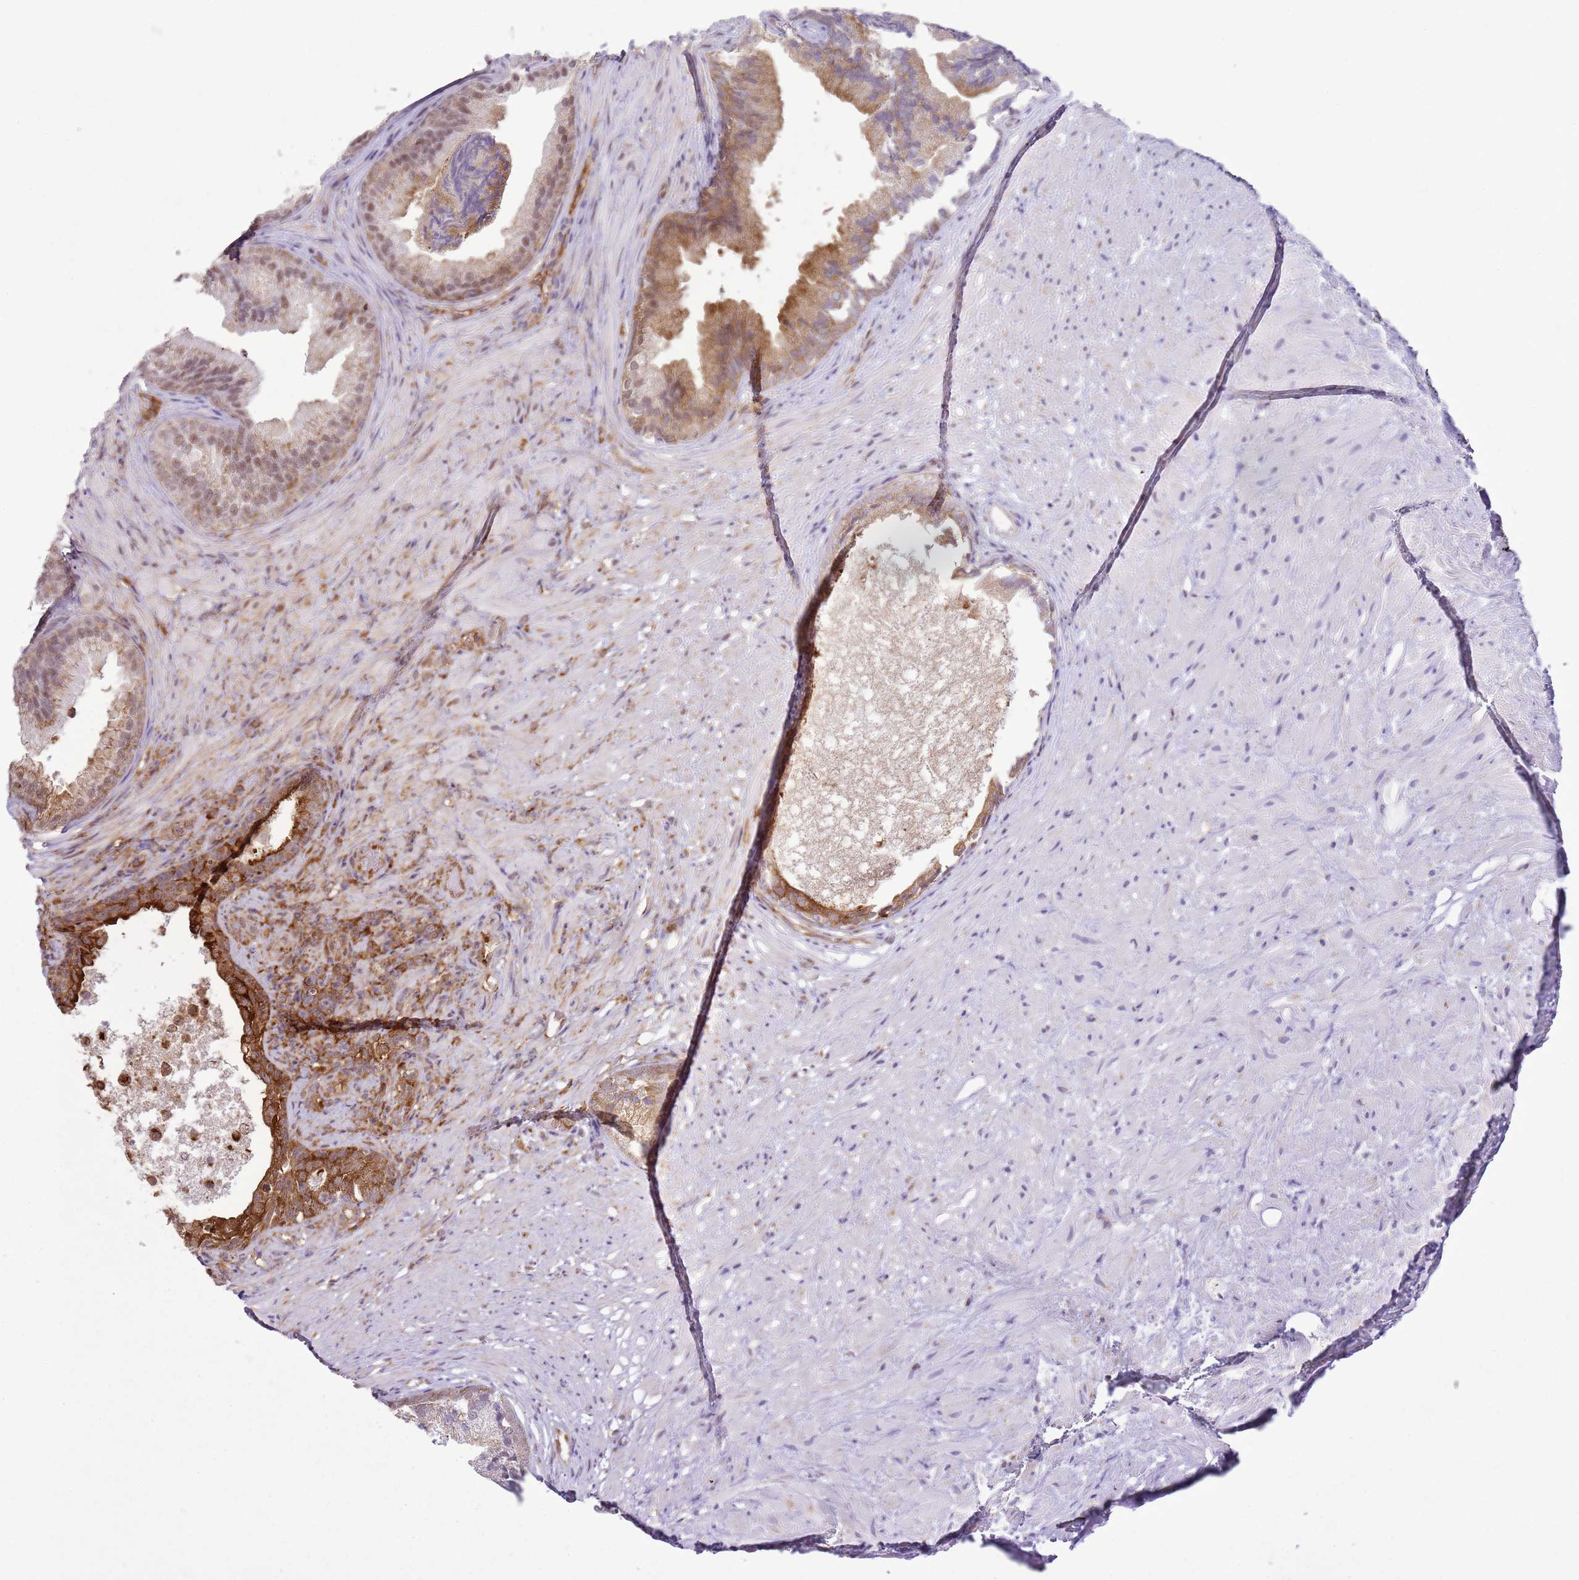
{"staining": {"intensity": "moderate", "quantity": ">75%", "location": "cytoplasmic/membranous,nuclear"}, "tissue": "prostate", "cell_type": "Glandular cells", "image_type": "normal", "snomed": [{"axis": "morphology", "description": "Normal tissue, NOS"}, {"axis": "topography", "description": "Prostate"}], "caption": "IHC (DAB (3,3'-diaminobenzidine)) staining of normal human prostate shows moderate cytoplasmic/membranous,nuclear protein positivity in approximately >75% of glandular cells. The staining is performed using DAB (3,3'-diaminobenzidine) brown chromogen to label protein expression. The nuclei are counter-stained blue using hematoxylin.", "gene": "GABRE", "patient": {"sex": "male", "age": 76}}